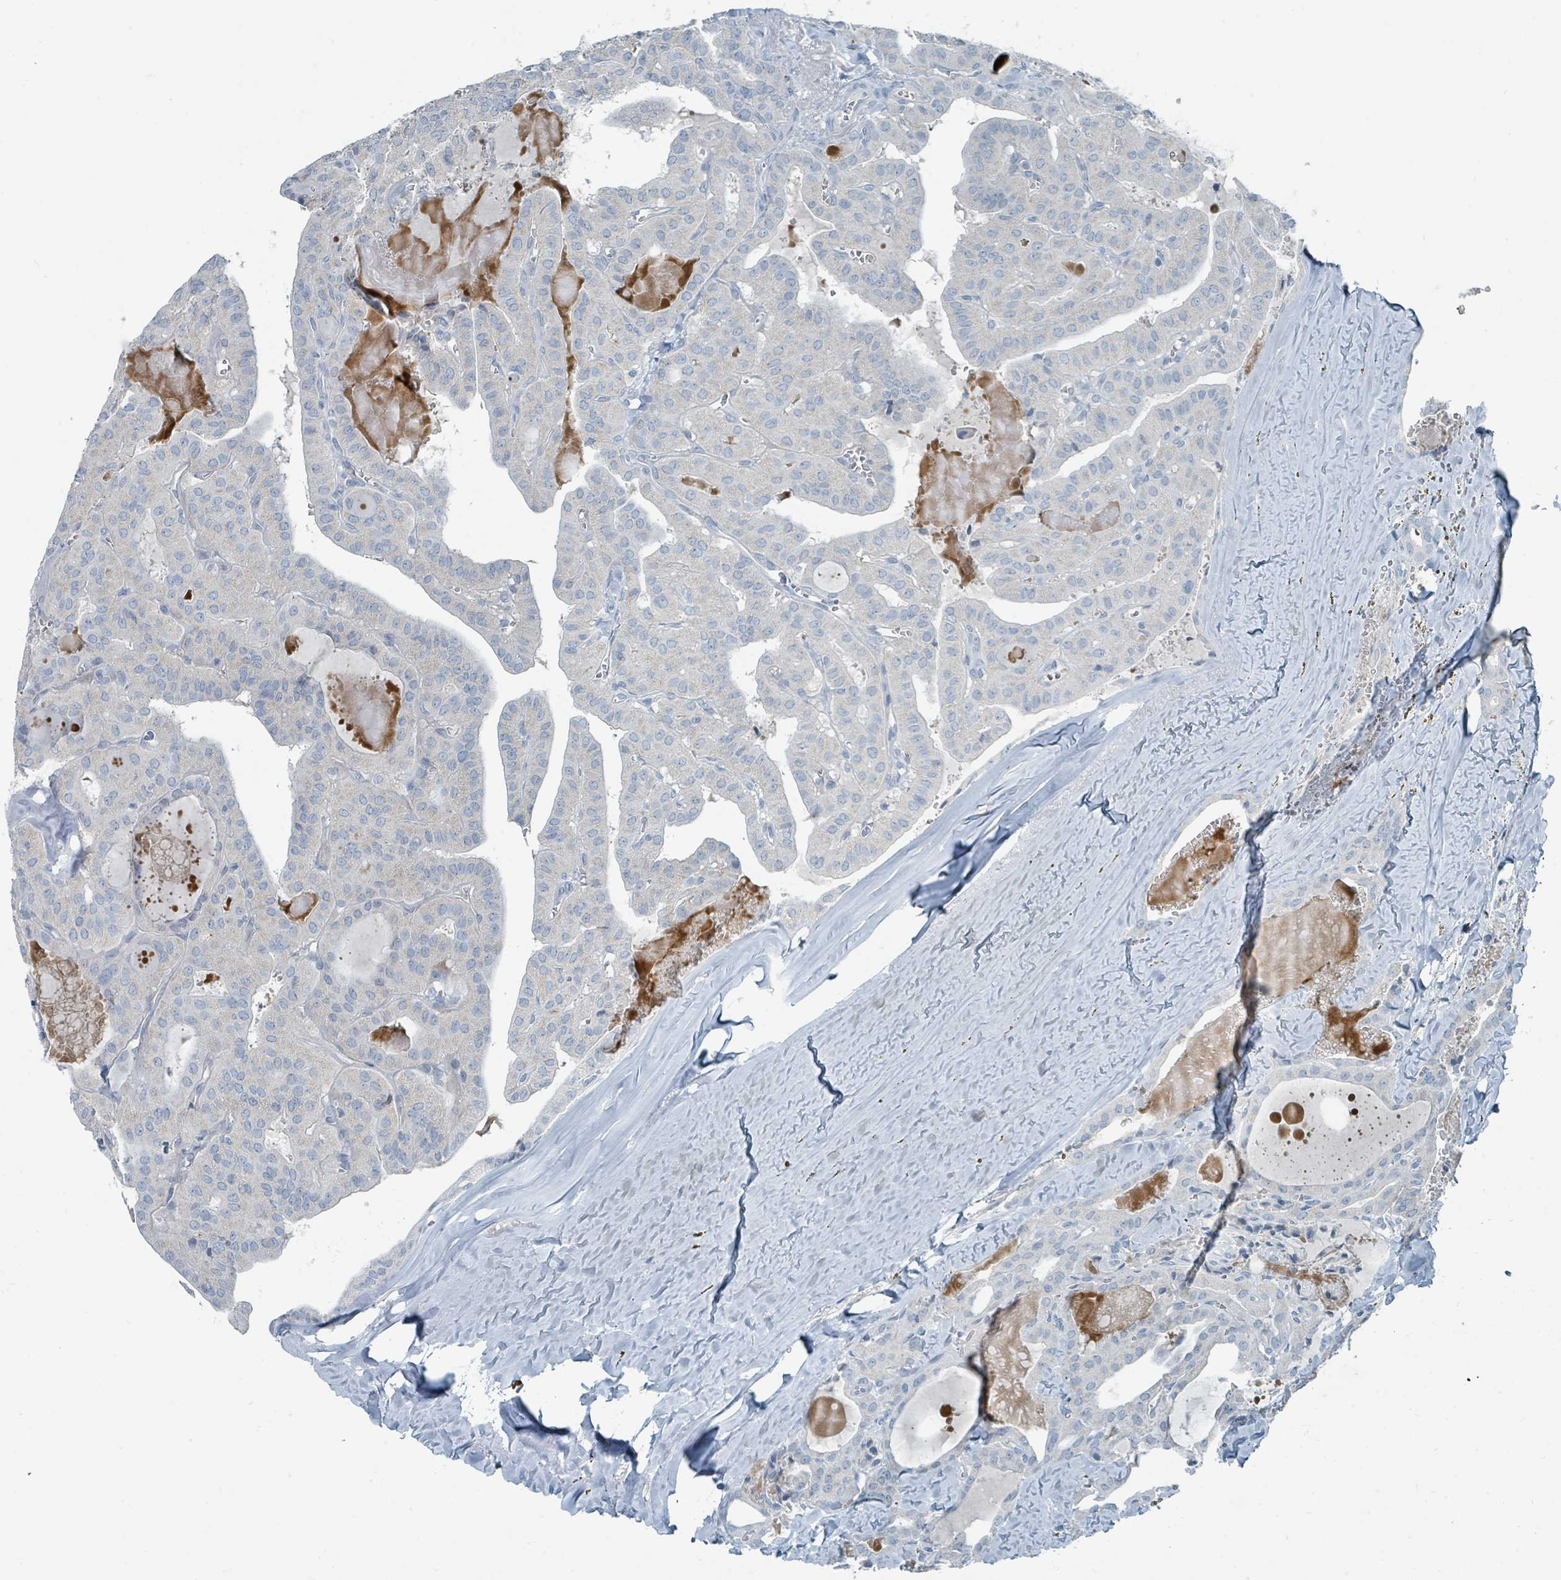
{"staining": {"intensity": "negative", "quantity": "none", "location": "none"}, "tissue": "thyroid cancer", "cell_type": "Tumor cells", "image_type": "cancer", "snomed": [{"axis": "morphology", "description": "Papillary adenocarcinoma, NOS"}, {"axis": "topography", "description": "Thyroid gland"}], "caption": "Immunohistochemical staining of human thyroid cancer (papillary adenocarcinoma) exhibits no significant expression in tumor cells. Brightfield microscopy of immunohistochemistry (IHC) stained with DAB (brown) and hematoxylin (blue), captured at high magnification.", "gene": "RASA4", "patient": {"sex": "male", "age": 52}}